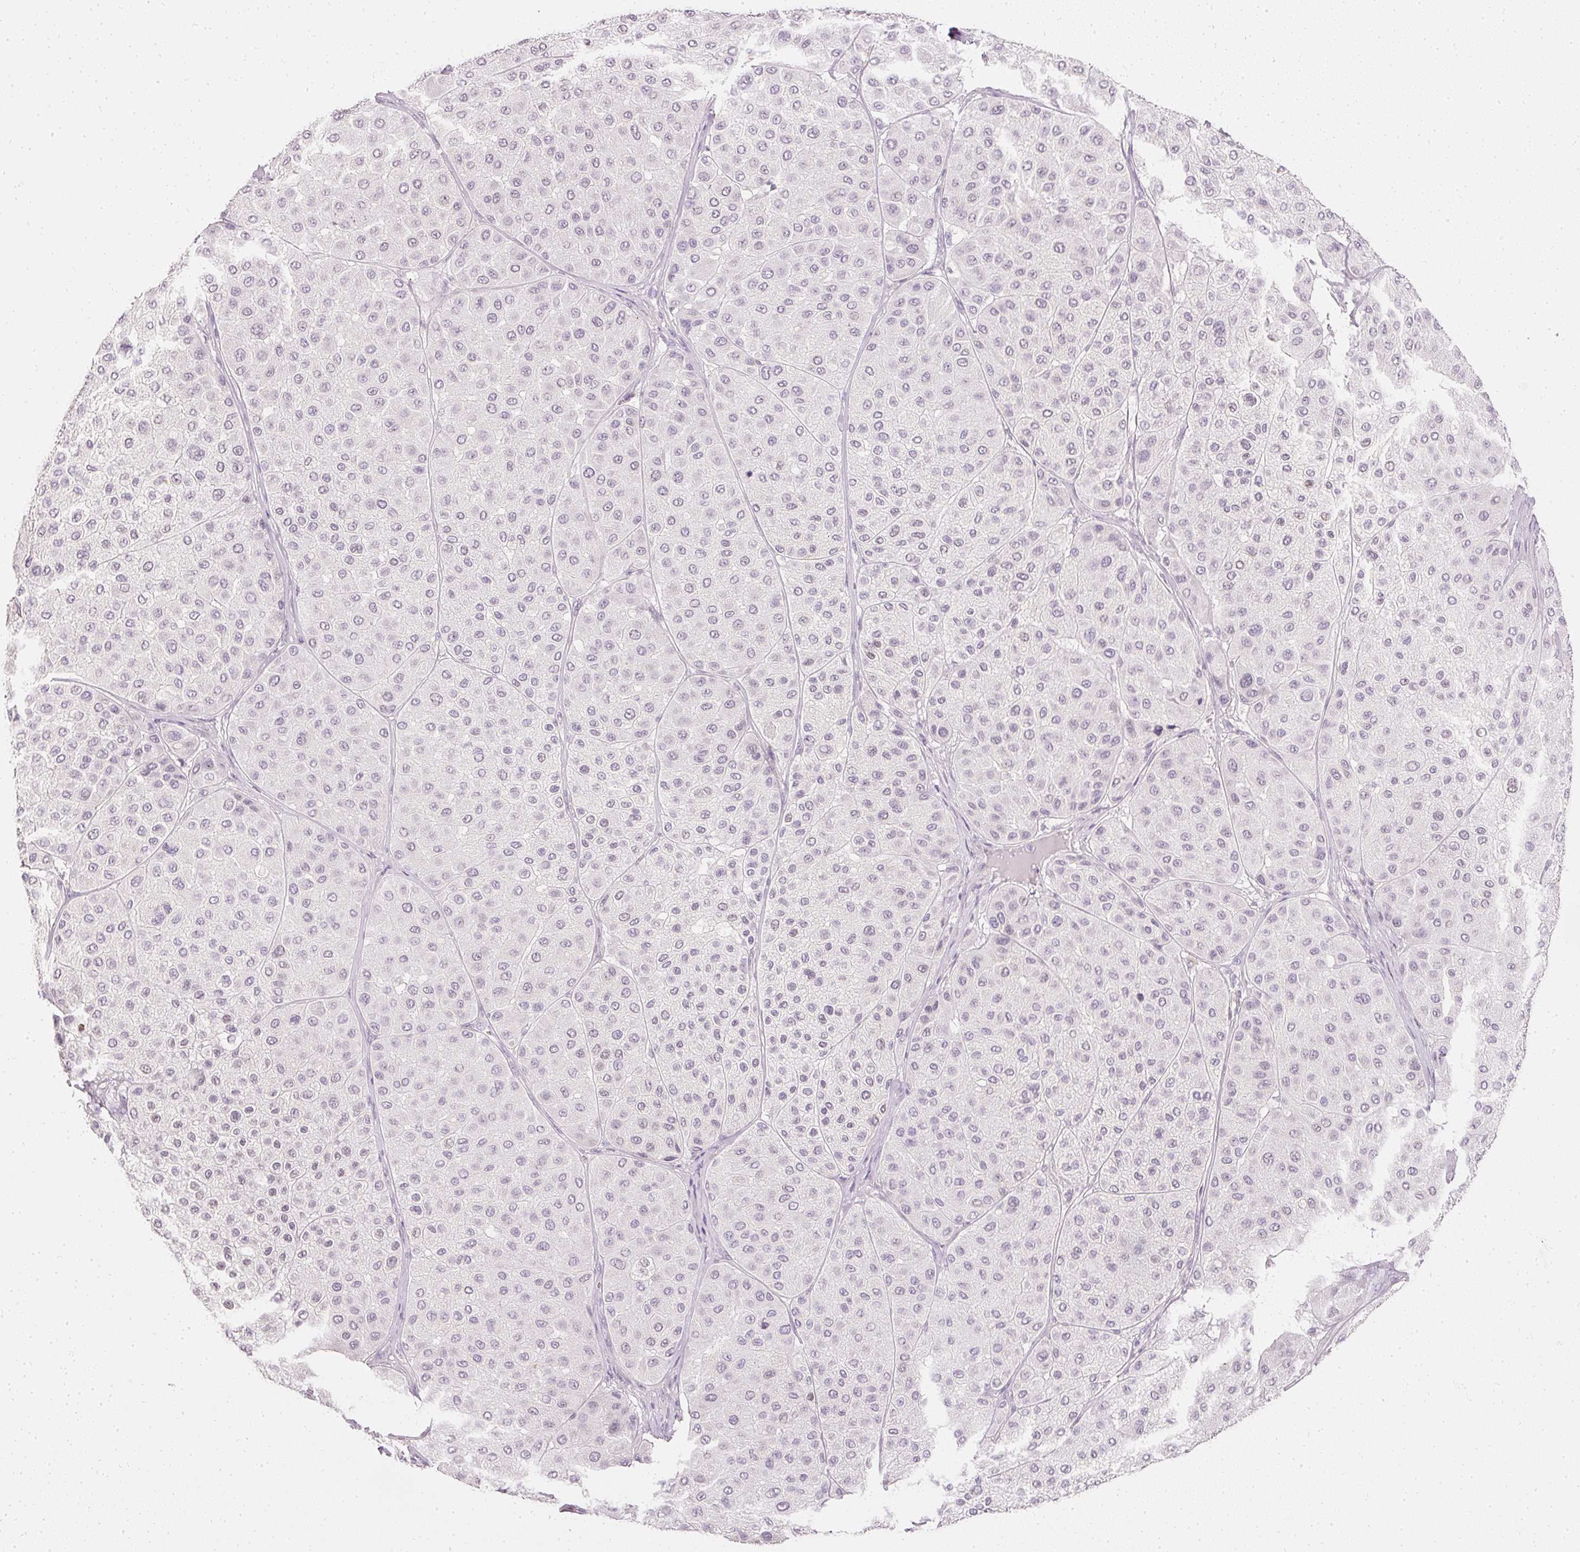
{"staining": {"intensity": "weak", "quantity": "<25%", "location": "nuclear"}, "tissue": "melanoma", "cell_type": "Tumor cells", "image_type": "cancer", "snomed": [{"axis": "morphology", "description": "Malignant melanoma, Metastatic site"}, {"axis": "topography", "description": "Smooth muscle"}], "caption": "Malignant melanoma (metastatic site) was stained to show a protein in brown. There is no significant staining in tumor cells.", "gene": "ELAVL3", "patient": {"sex": "male", "age": 41}}